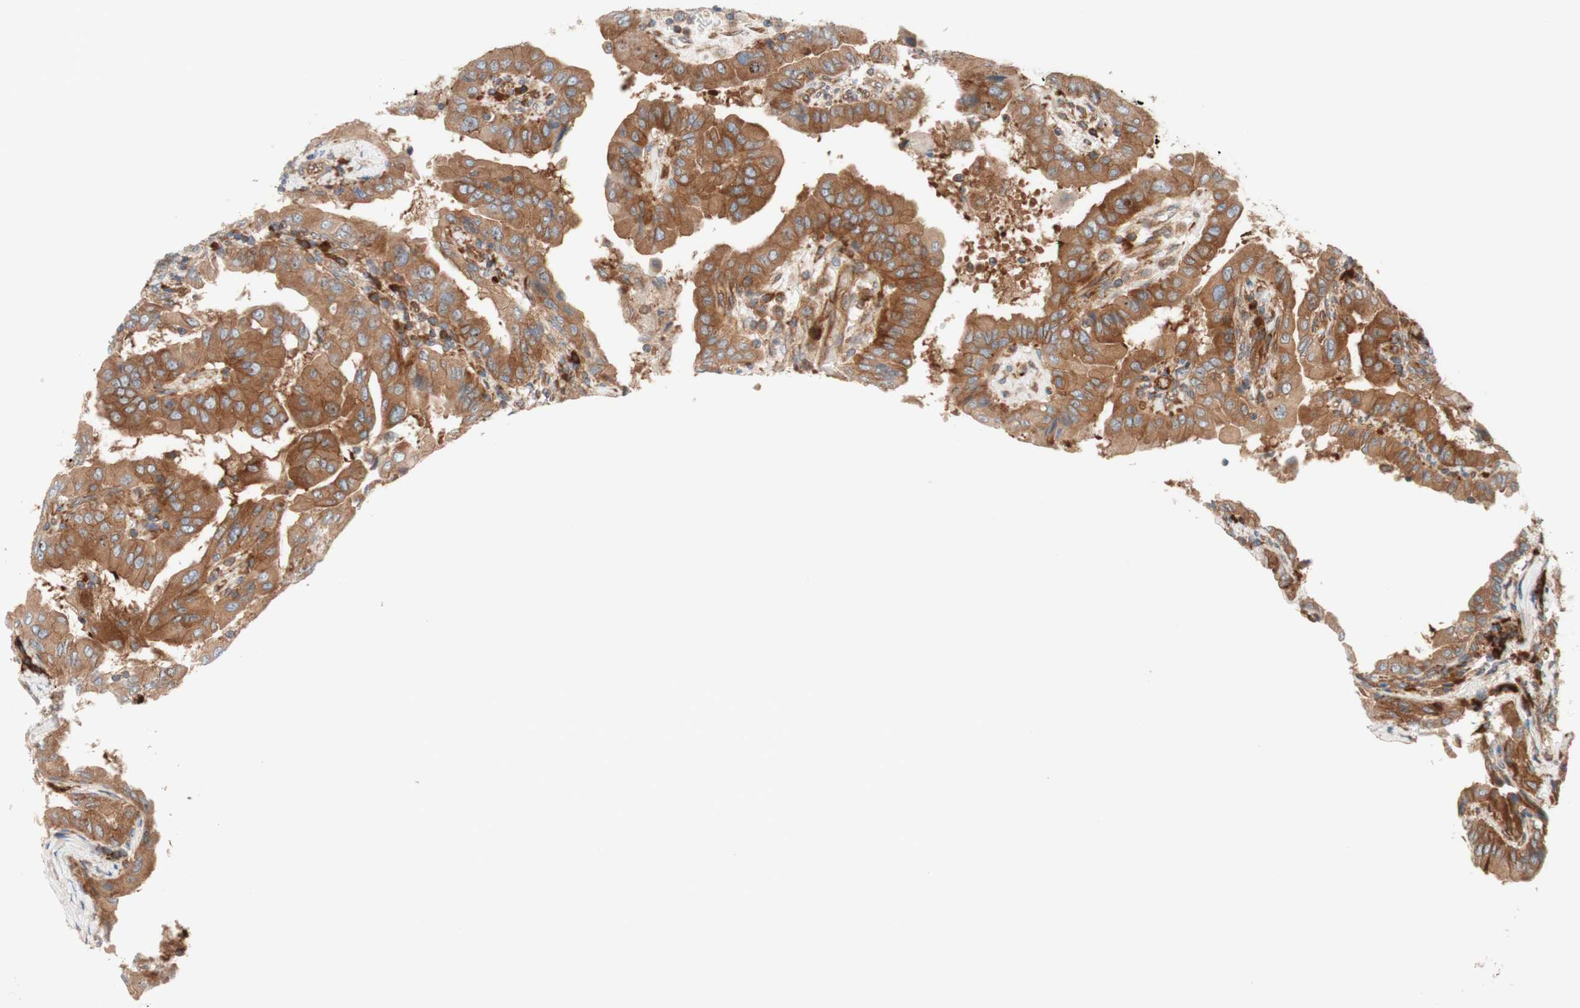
{"staining": {"intensity": "moderate", "quantity": ">75%", "location": "cytoplasmic/membranous"}, "tissue": "thyroid cancer", "cell_type": "Tumor cells", "image_type": "cancer", "snomed": [{"axis": "morphology", "description": "Papillary adenocarcinoma, NOS"}, {"axis": "topography", "description": "Thyroid gland"}], "caption": "Immunohistochemistry (IHC) (DAB) staining of thyroid papillary adenocarcinoma displays moderate cytoplasmic/membranous protein expression in approximately >75% of tumor cells. (IHC, brightfield microscopy, high magnification).", "gene": "CCN4", "patient": {"sex": "male", "age": 33}}